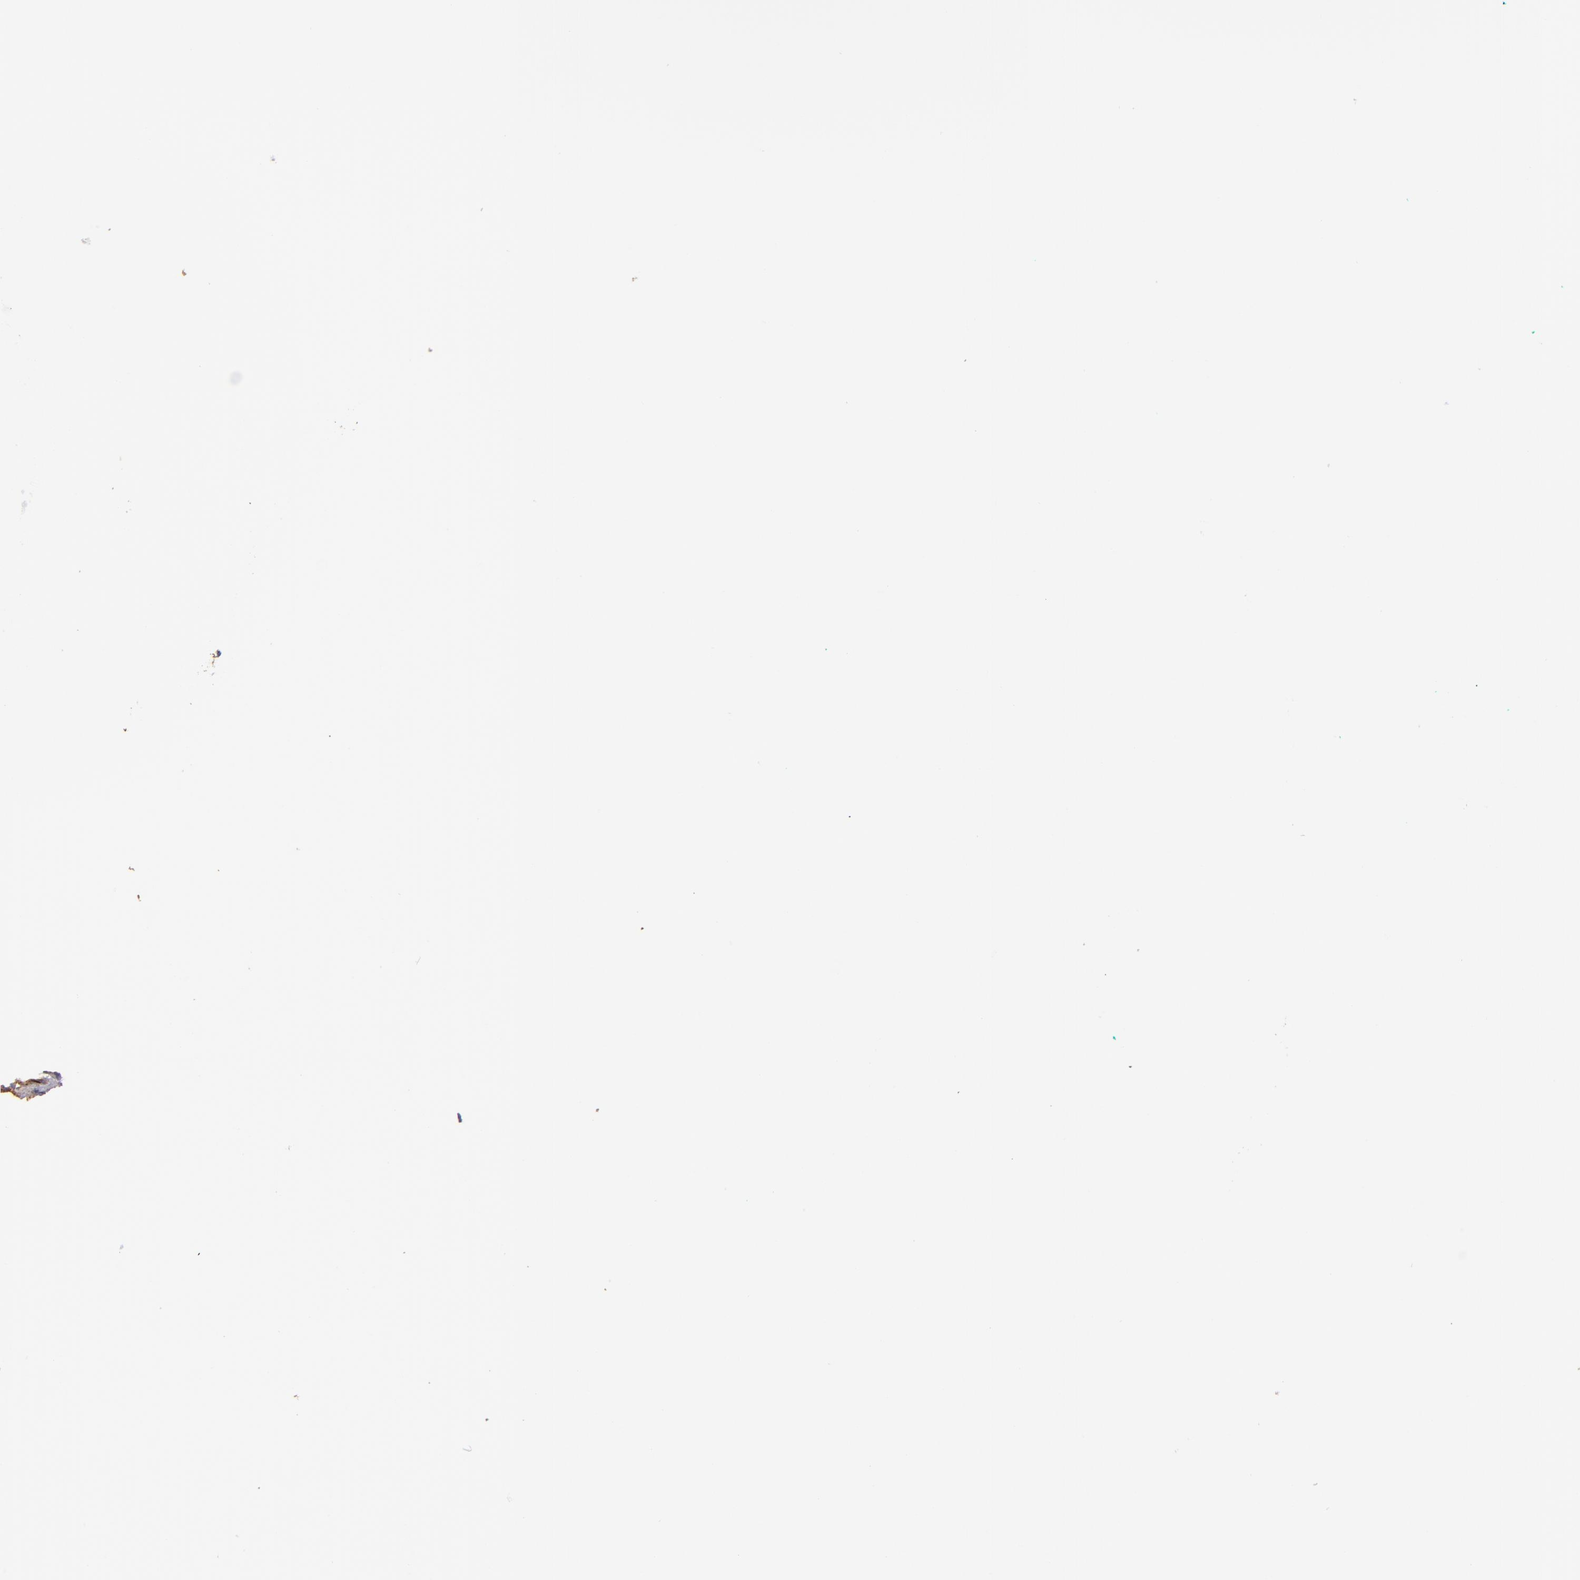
{"staining": {"intensity": "moderate", "quantity": ">75%", "location": "cytoplasmic/membranous"}, "tissue": "prostate cancer", "cell_type": "Tumor cells", "image_type": "cancer", "snomed": [{"axis": "morphology", "description": "Adenocarcinoma, Medium grade"}, {"axis": "topography", "description": "Prostate"}], "caption": "This photomicrograph shows immunohistochemistry staining of prostate cancer, with medium moderate cytoplasmic/membranous expression in approximately >75% of tumor cells.", "gene": "CD151", "patient": {"sex": "male", "age": 60}}